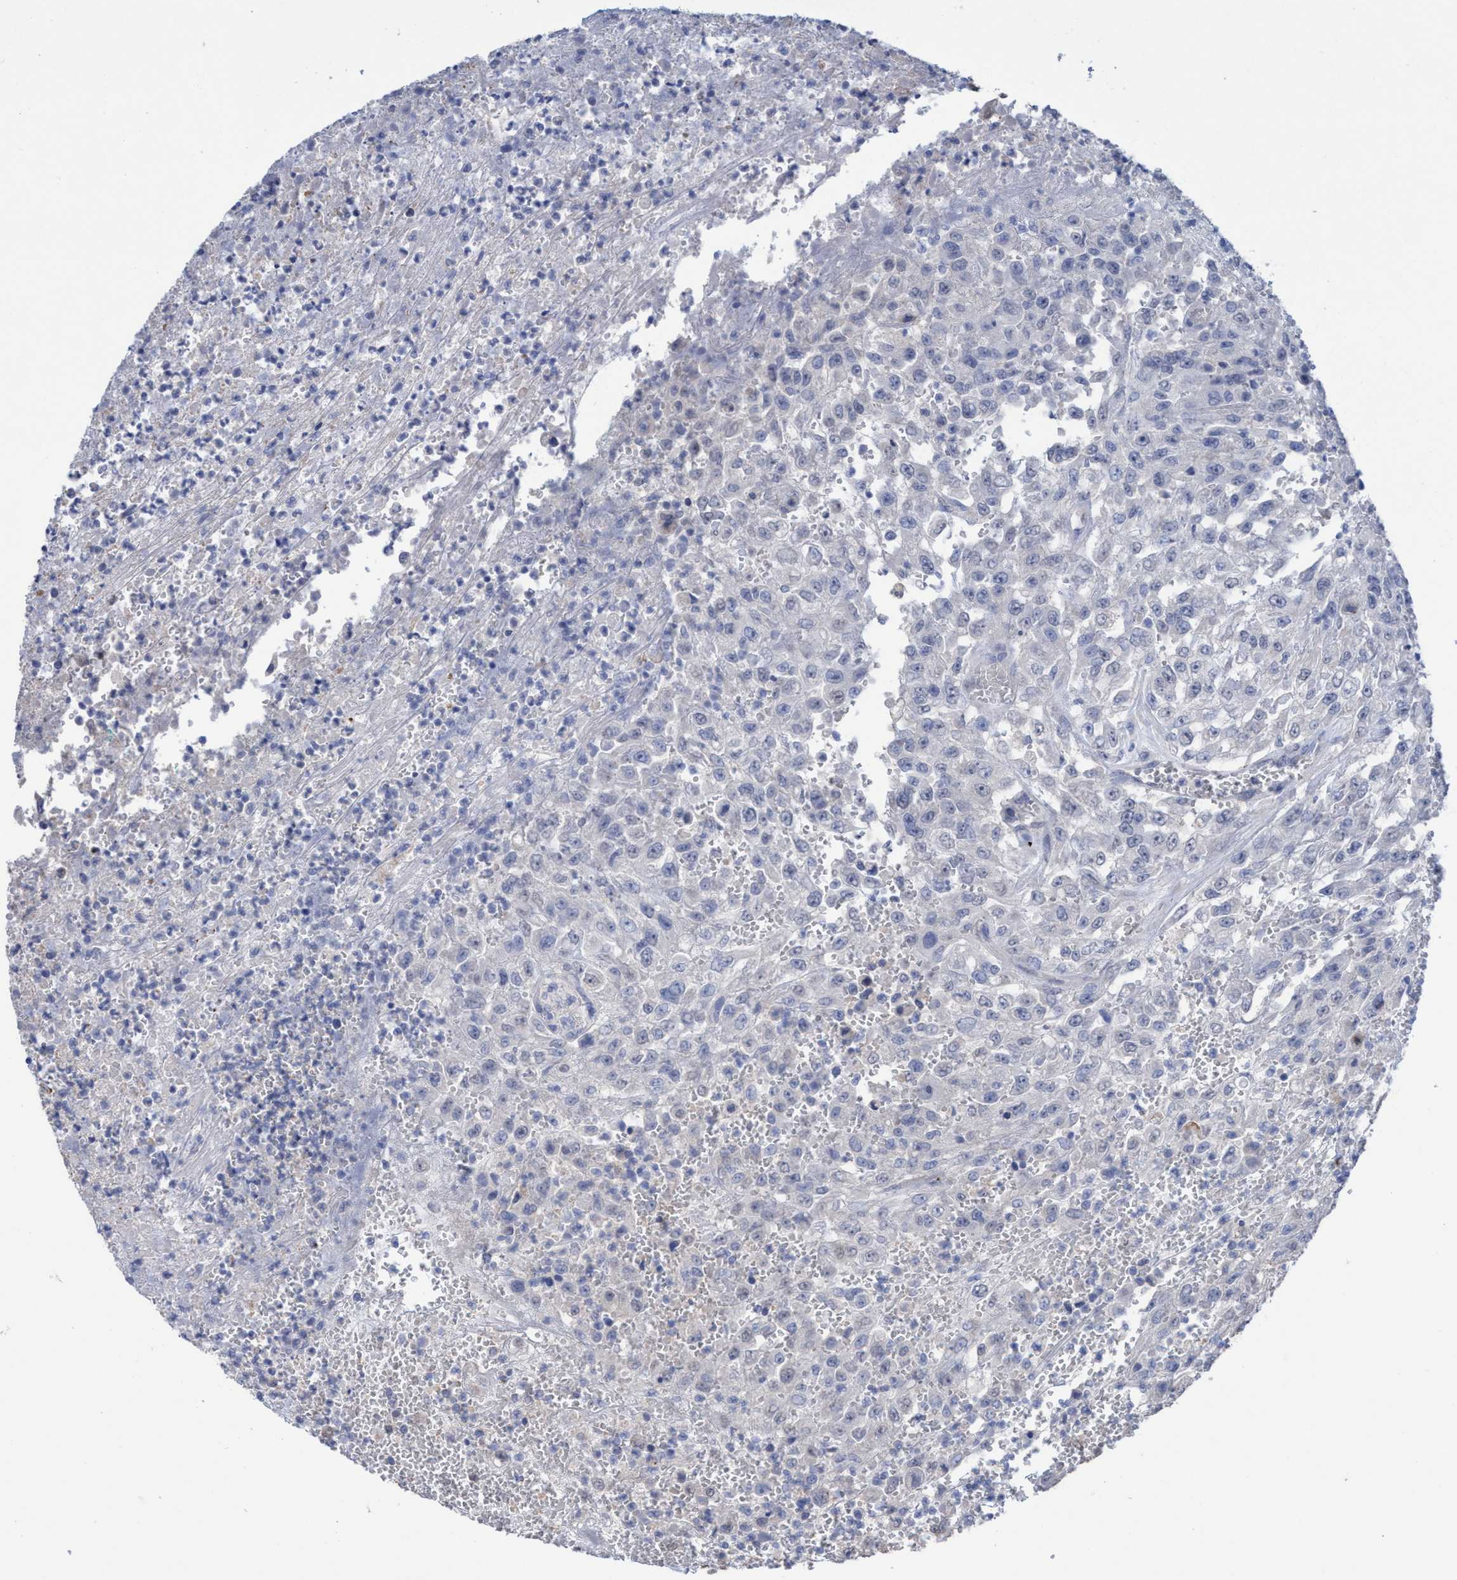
{"staining": {"intensity": "negative", "quantity": "none", "location": "none"}, "tissue": "urothelial cancer", "cell_type": "Tumor cells", "image_type": "cancer", "snomed": [{"axis": "morphology", "description": "Urothelial carcinoma, High grade"}, {"axis": "topography", "description": "Urinary bladder"}], "caption": "A histopathology image of high-grade urothelial carcinoma stained for a protein reveals no brown staining in tumor cells.", "gene": "GLOD4", "patient": {"sex": "male", "age": 46}}